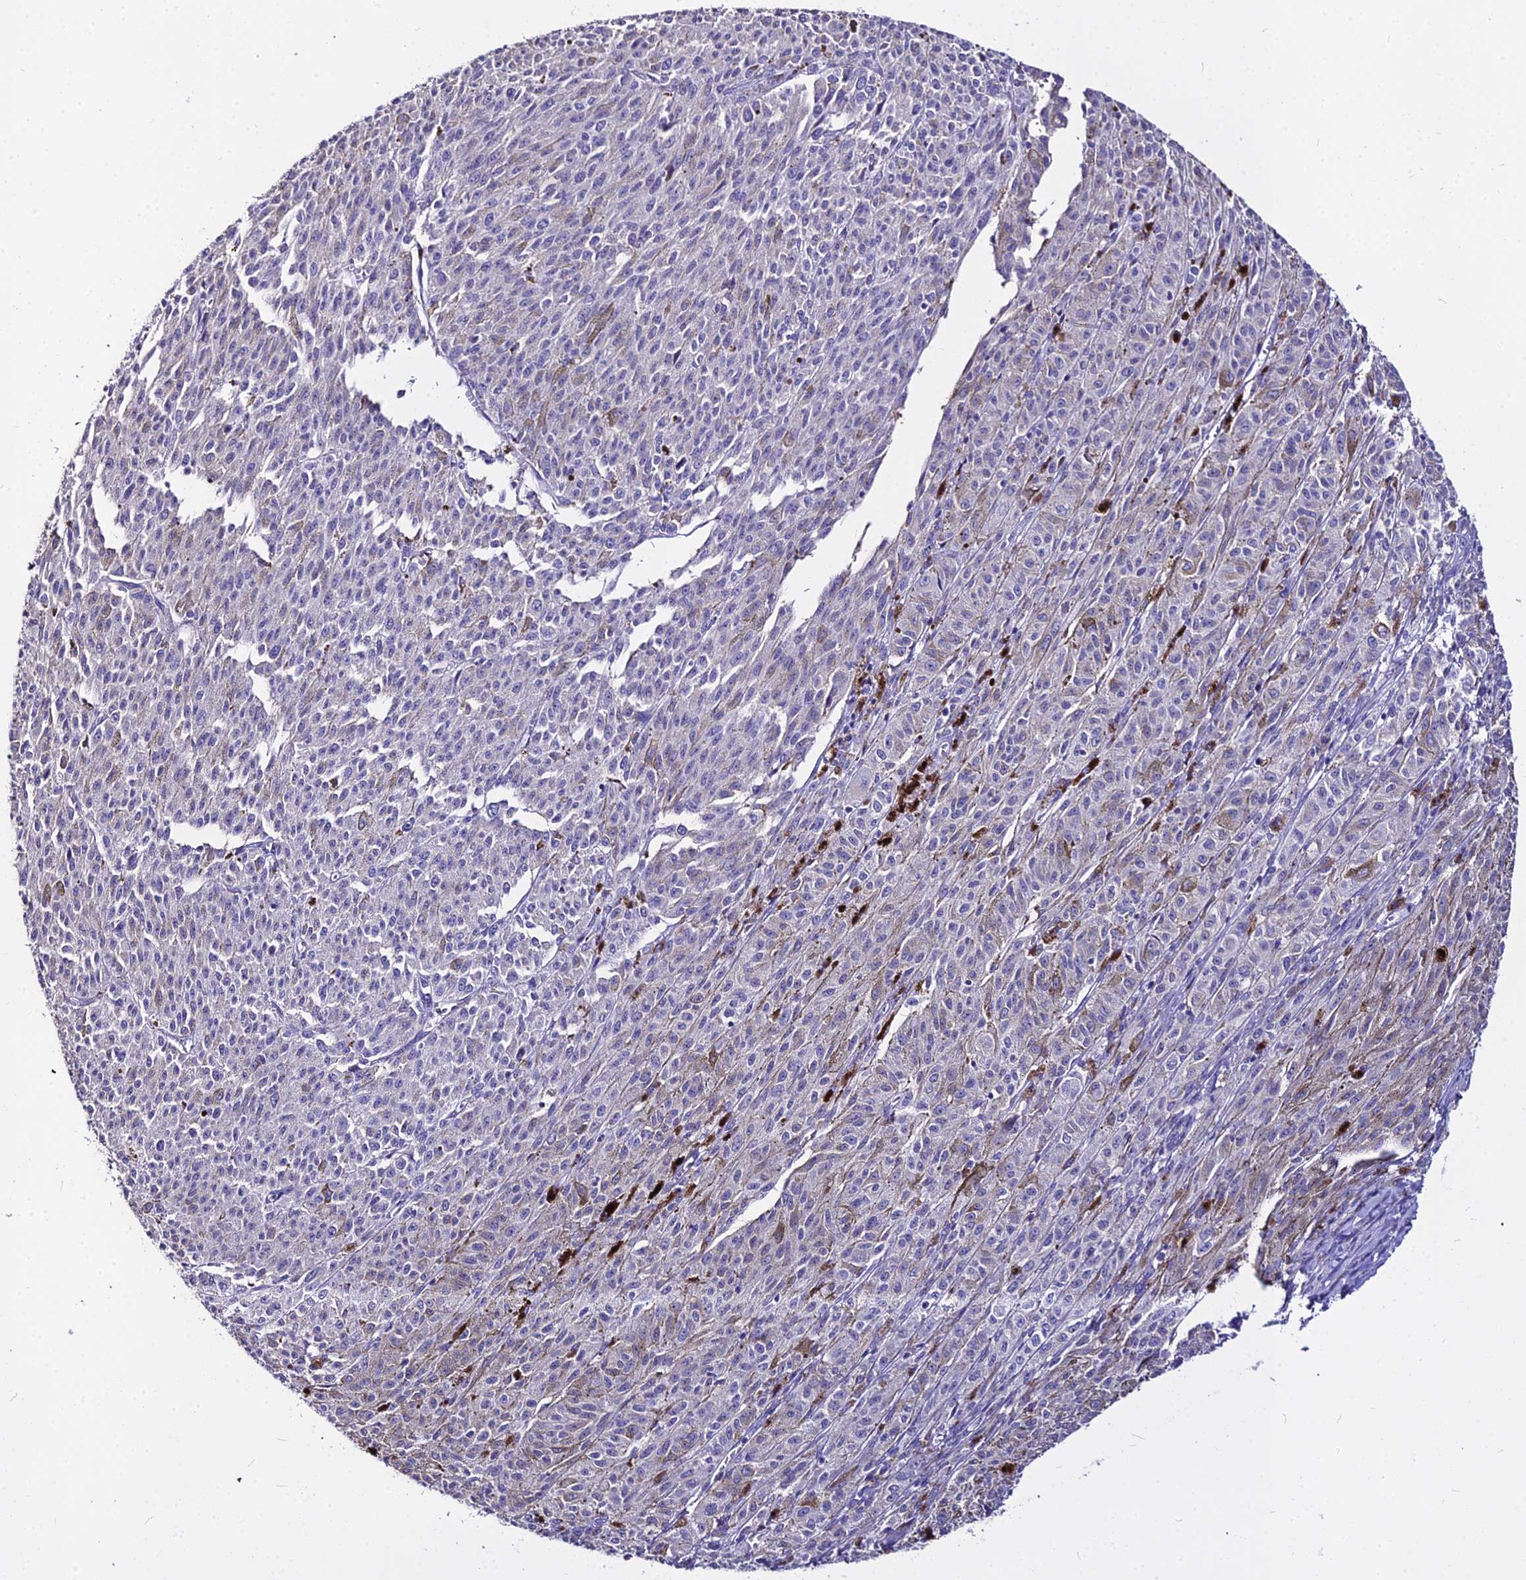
{"staining": {"intensity": "negative", "quantity": "none", "location": "none"}, "tissue": "melanoma", "cell_type": "Tumor cells", "image_type": "cancer", "snomed": [{"axis": "morphology", "description": "Malignant melanoma, NOS"}, {"axis": "topography", "description": "Skin"}], "caption": "Immunohistochemical staining of human malignant melanoma shows no significant expression in tumor cells.", "gene": "GLYAT", "patient": {"sex": "female", "age": 52}}